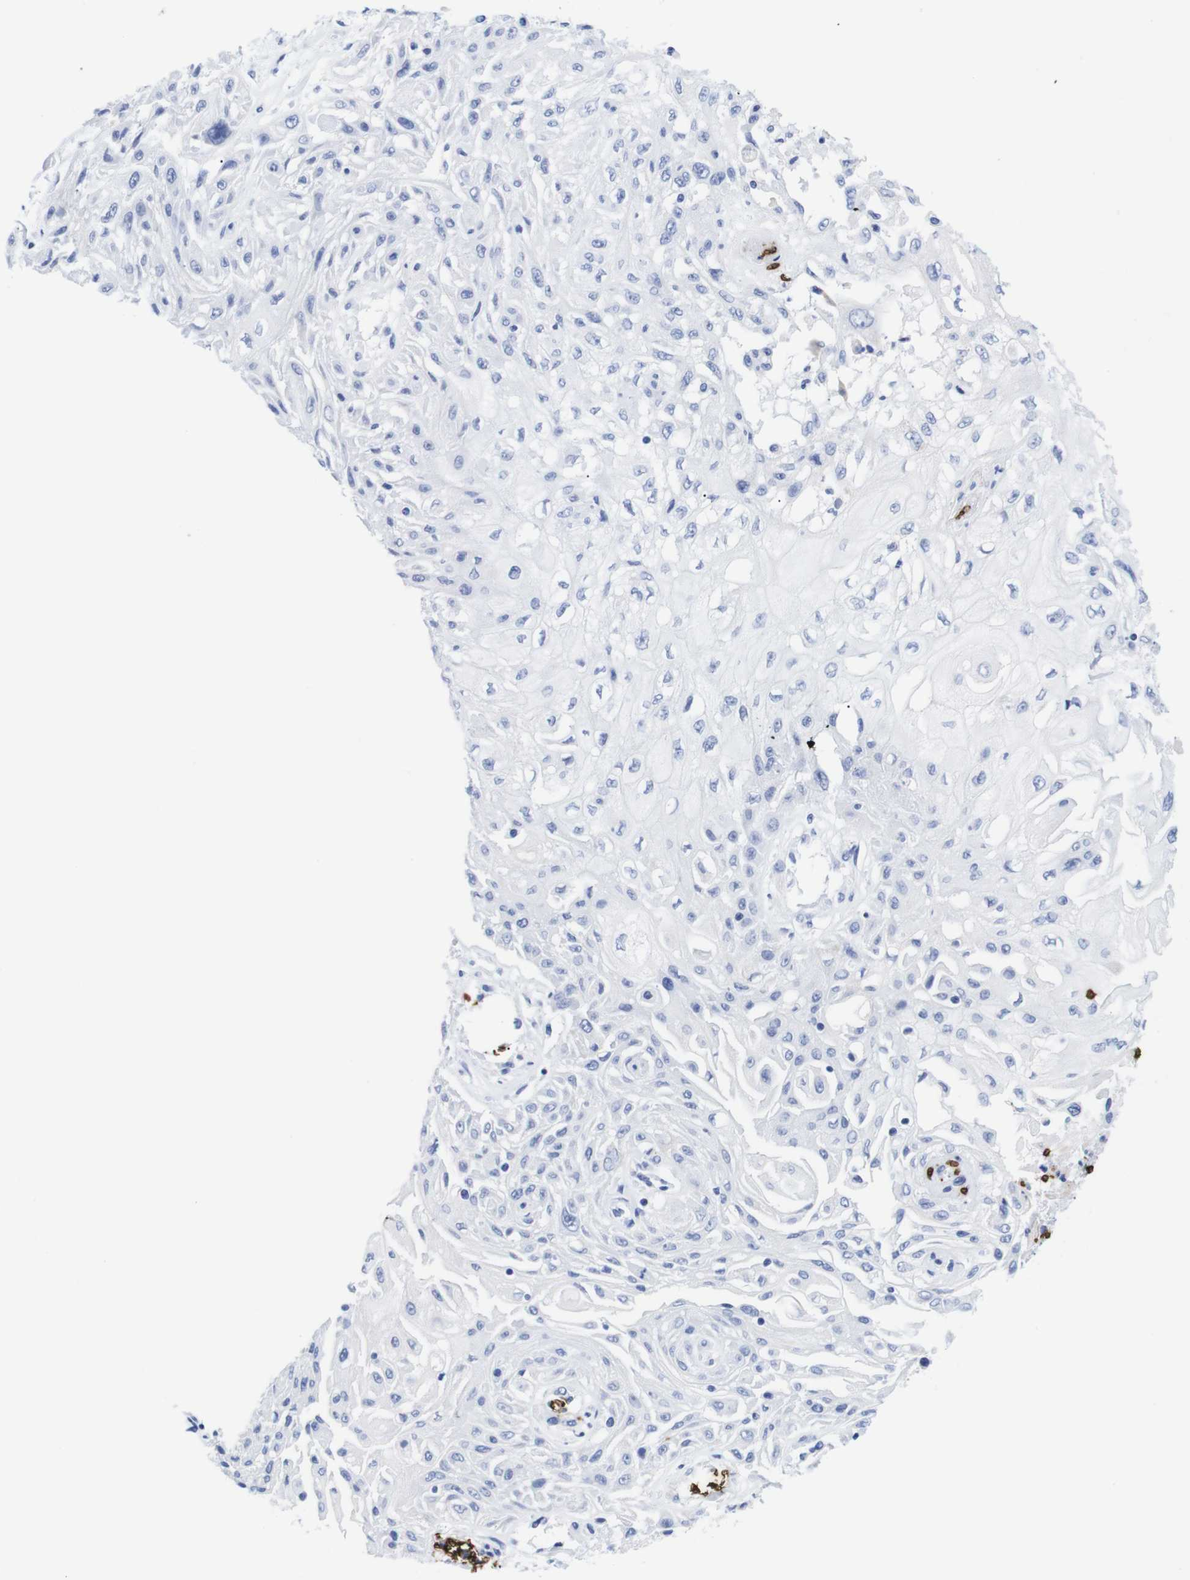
{"staining": {"intensity": "negative", "quantity": "none", "location": "none"}, "tissue": "skin cancer", "cell_type": "Tumor cells", "image_type": "cancer", "snomed": [{"axis": "morphology", "description": "Squamous cell carcinoma, NOS"}, {"axis": "topography", "description": "Skin"}], "caption": "DAB (3,3'-diaminobenzidine) immunohistochemical staining of human skin squamous cell carcinoma reveals no significant expression in tumor cells.", "gene": "S1PR2", "patient": {"sex": "male", "age": 75}}